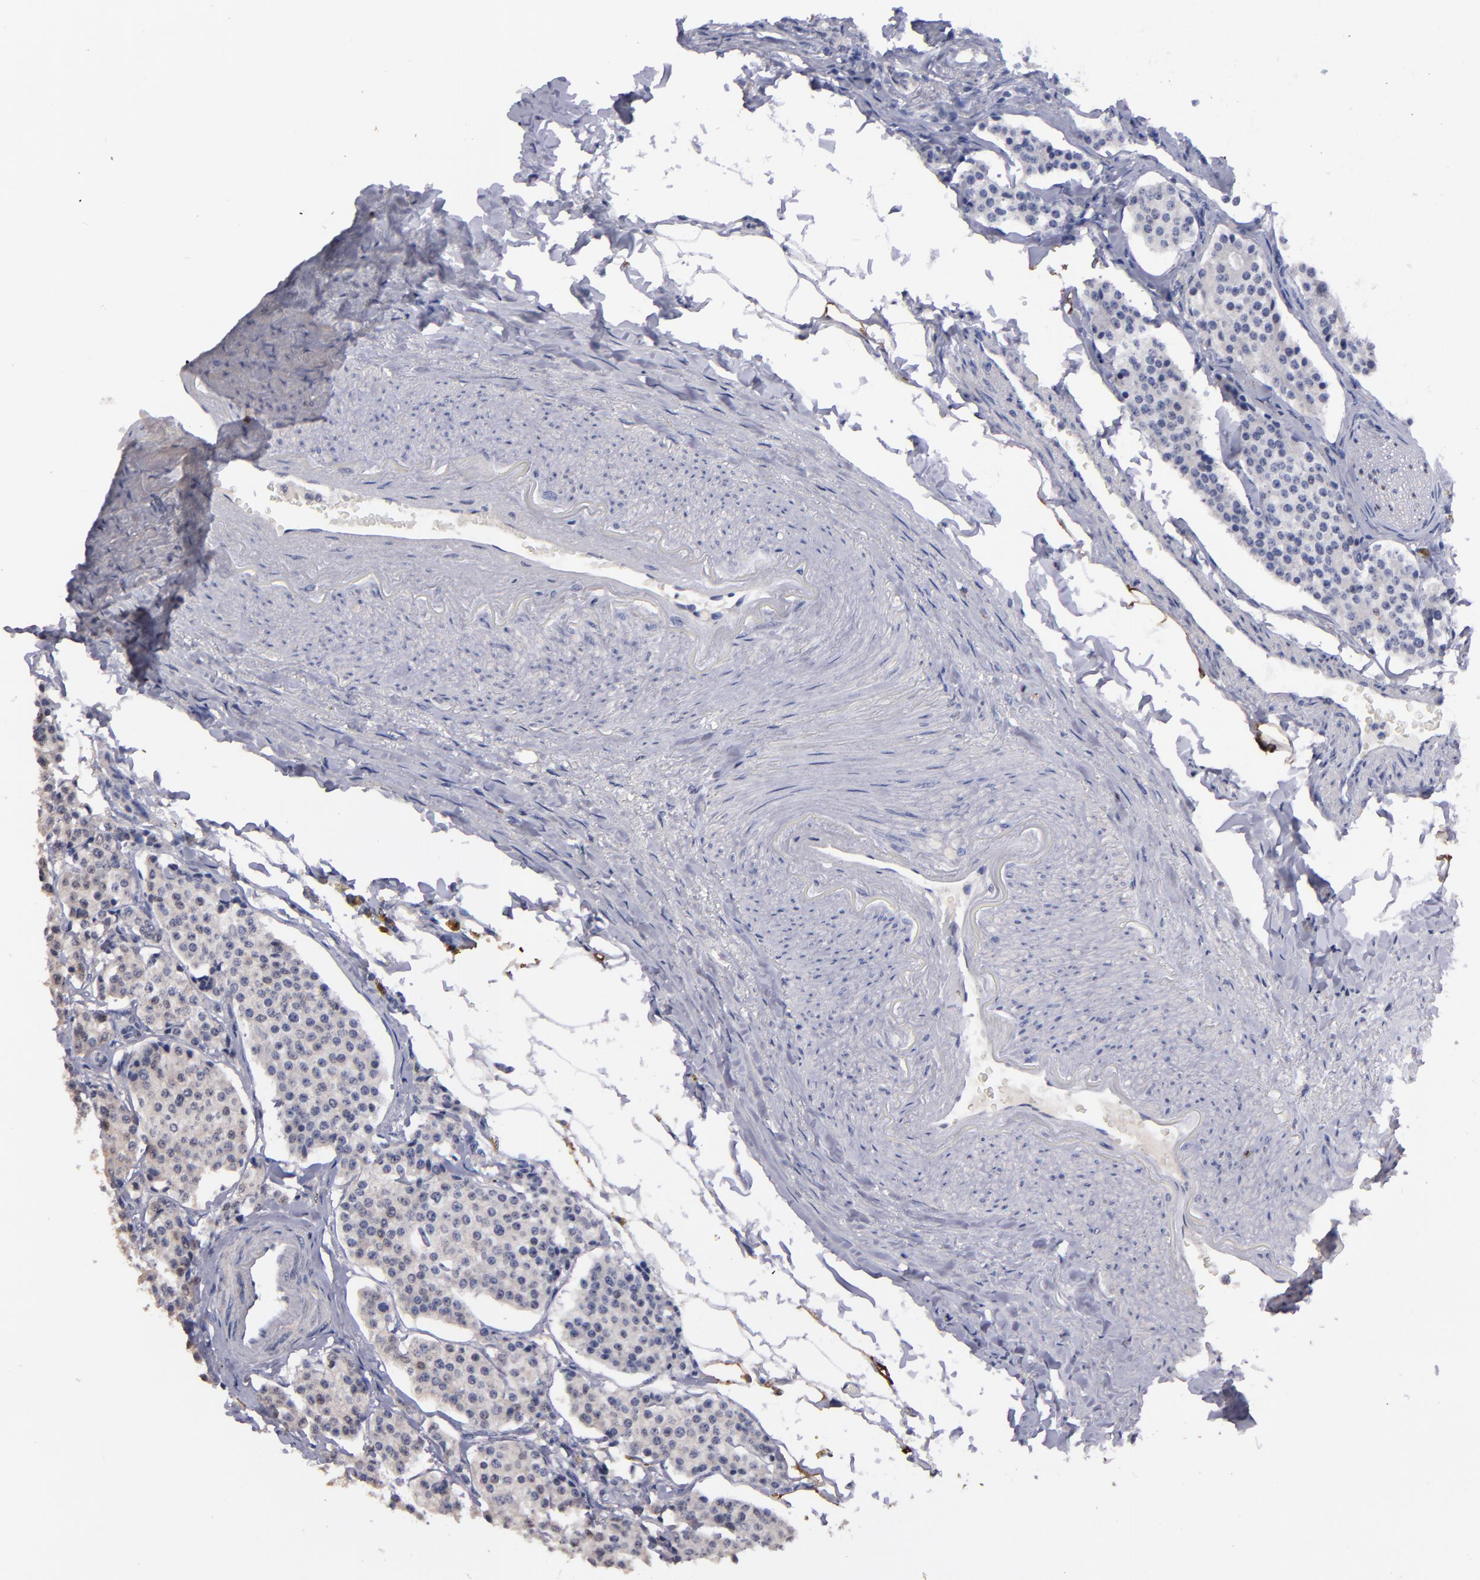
{"staining": {"intensity": "weak", "quantity": "<25%", "location": "cytoplasmic/membranous"}, "tissue": "carcinoid", "cell_type": "Tumor cells", "image_type": "cancer", "snomed": [{"axis": "morphology", "description": "Carcinoid, malignant, NOS"}, {"axis": "topography", "description": "Colon"}], "caption": "There is no significant staining in tumor cells of carcinoid.", "gene": "S100A1", "patient": {"sex": "female", "age": 61}}